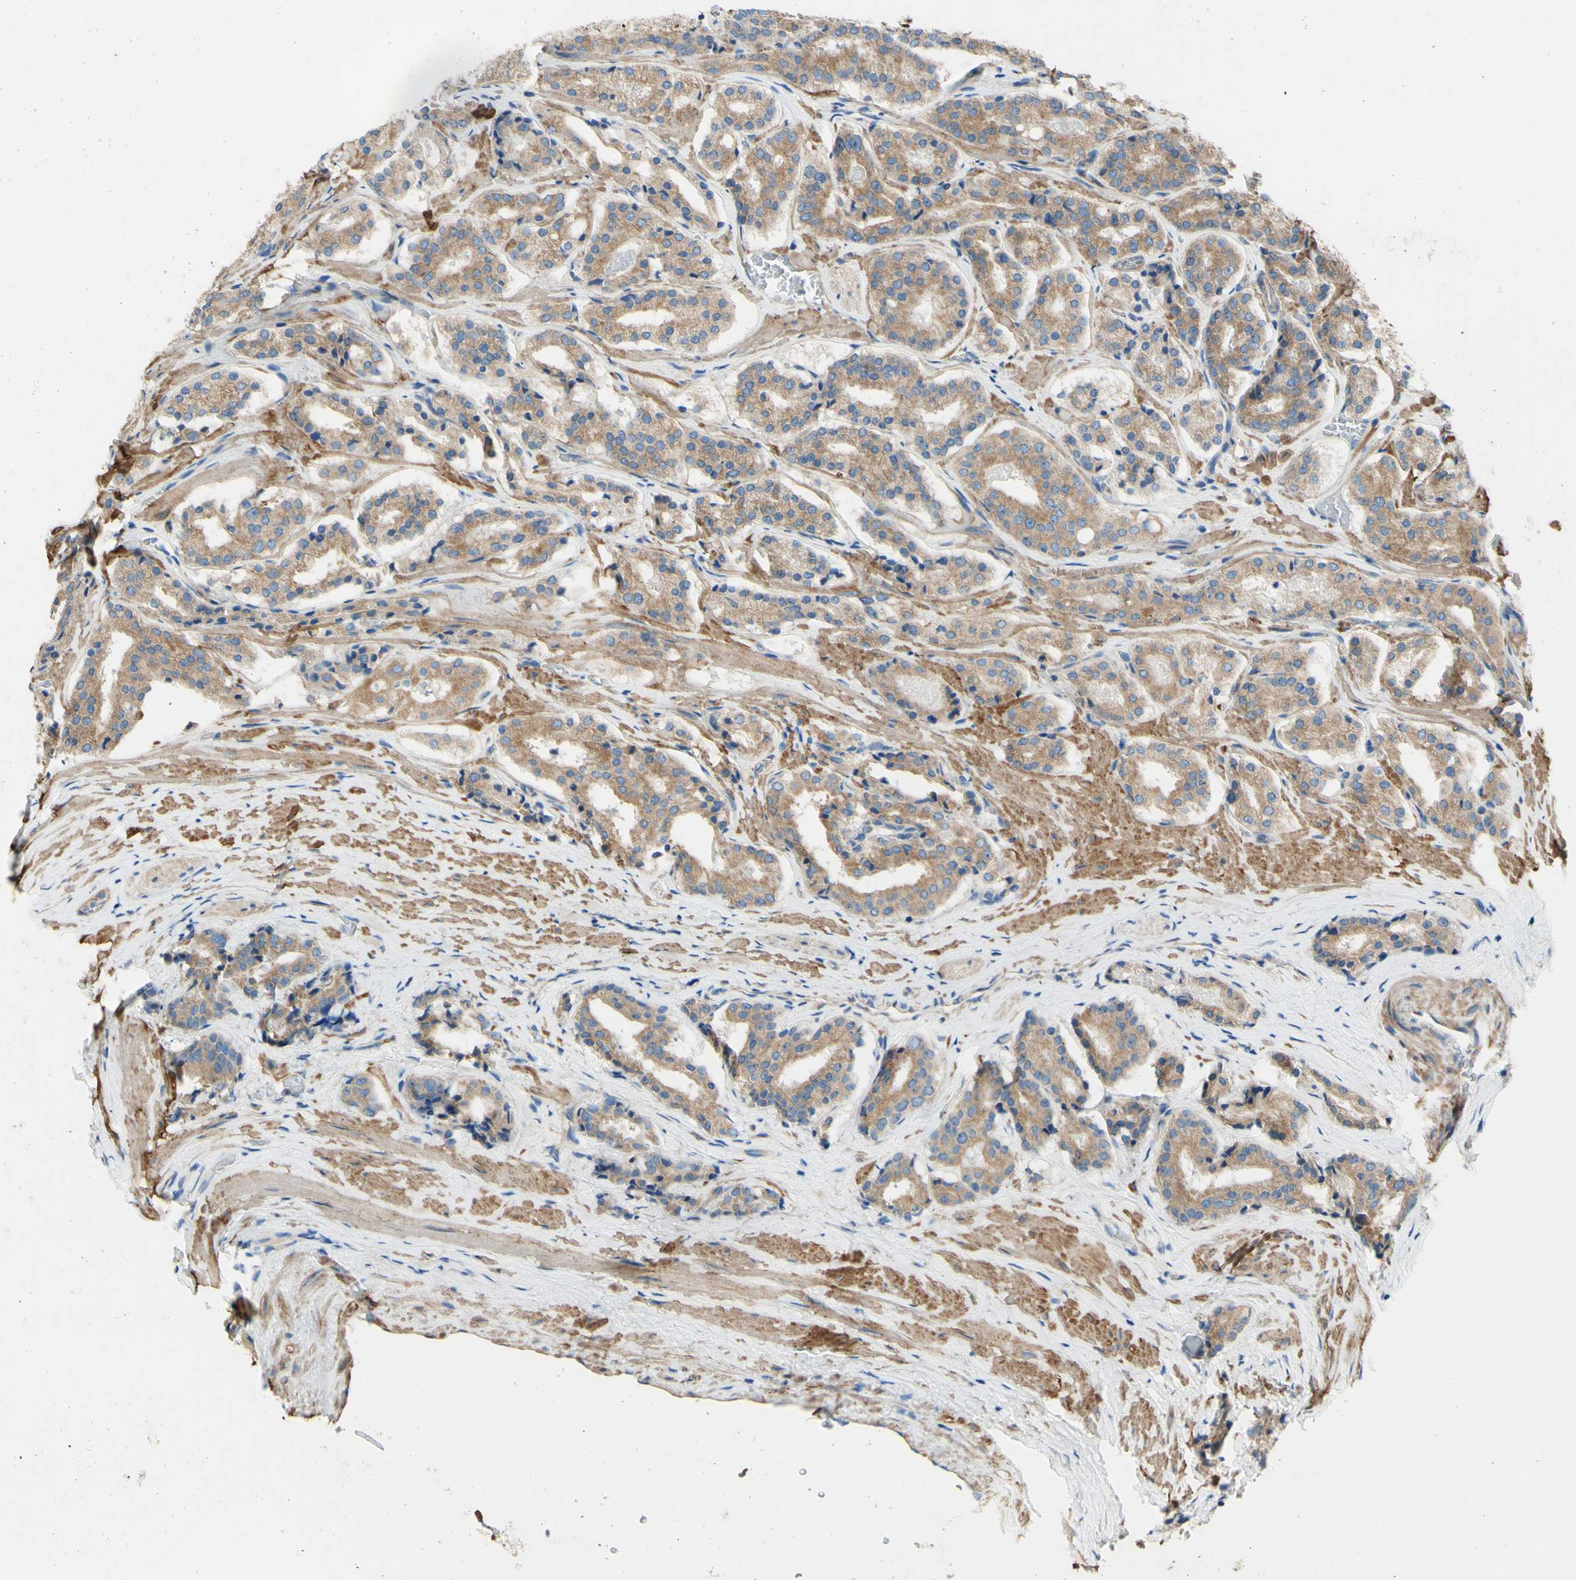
{"staining": {"intensity": "moderate", "quantity": ">75%", "location": "cytoplasmic/membranous"}, "tissue": "prostate cancer", "cell_type": "Tumor cells", "image_type": "cancer", "snomed": [{"axis": "morphology", "description": "Adenocarcinoma, High grade"}, {"axis": "topography", "description": "Prostate"}], "caption": "The immunohistochemical stain shows moderate cytoplasmic/membranous positivity in tumor cells of high-grade adenocarcinoma (prostate) tissue. Using DAB (3,3'-diaminobenzidine) (brown) and hematoxylin (blue) stains, captured at high magnification using brightfield microscopy.", "gene": "RETREG2", "patient": {"sex": "male", "age": 60}}